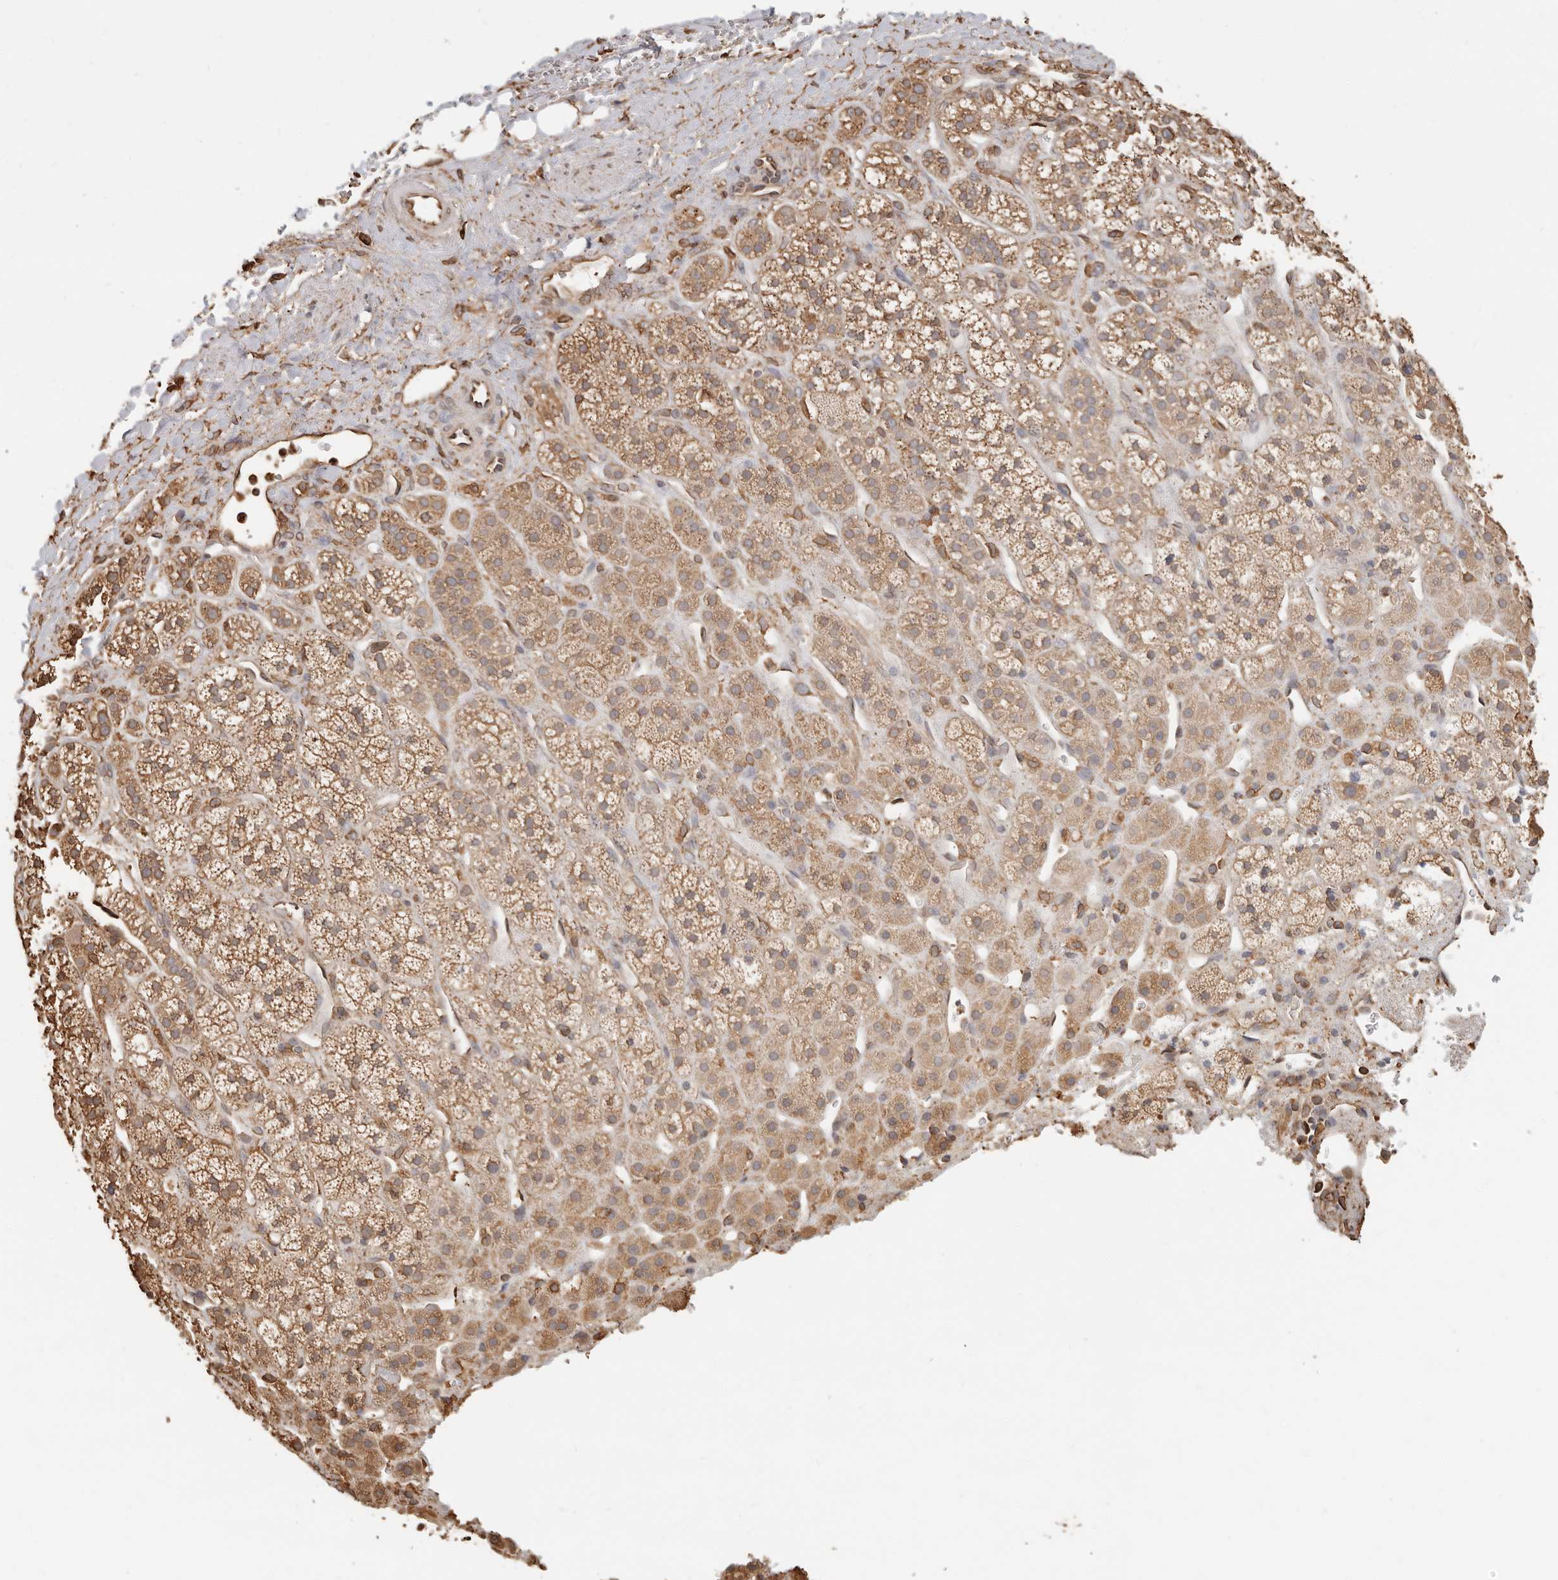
{"staining": {"intensity": "moderate", "quantity": ">75%", "location": "cytoplasmic/membranous"}, "tissue": "adrenal gland", "cell_type": "Glandular cells", "image_type": "normal", "snomed": [{"axis": "morphology", "description": "Normal tissue, NOS"}, {"axis": "topography", "description": "Adrenal gland"}], "caption": "The micrograph reveals immunohistochemical staining of normal adrenal gland. There is moderate cytoplasmic/membranous expression is appreciated in about >75% of glandular cells. (Stains: DAB (3,3'-diaminobenzidine) in brown, nuclei in blue, Microscopy: brightfield microscopy at high magnification).", "gene": "ARHGEF10L", "patient": {"sex": "male", "age": 56}}